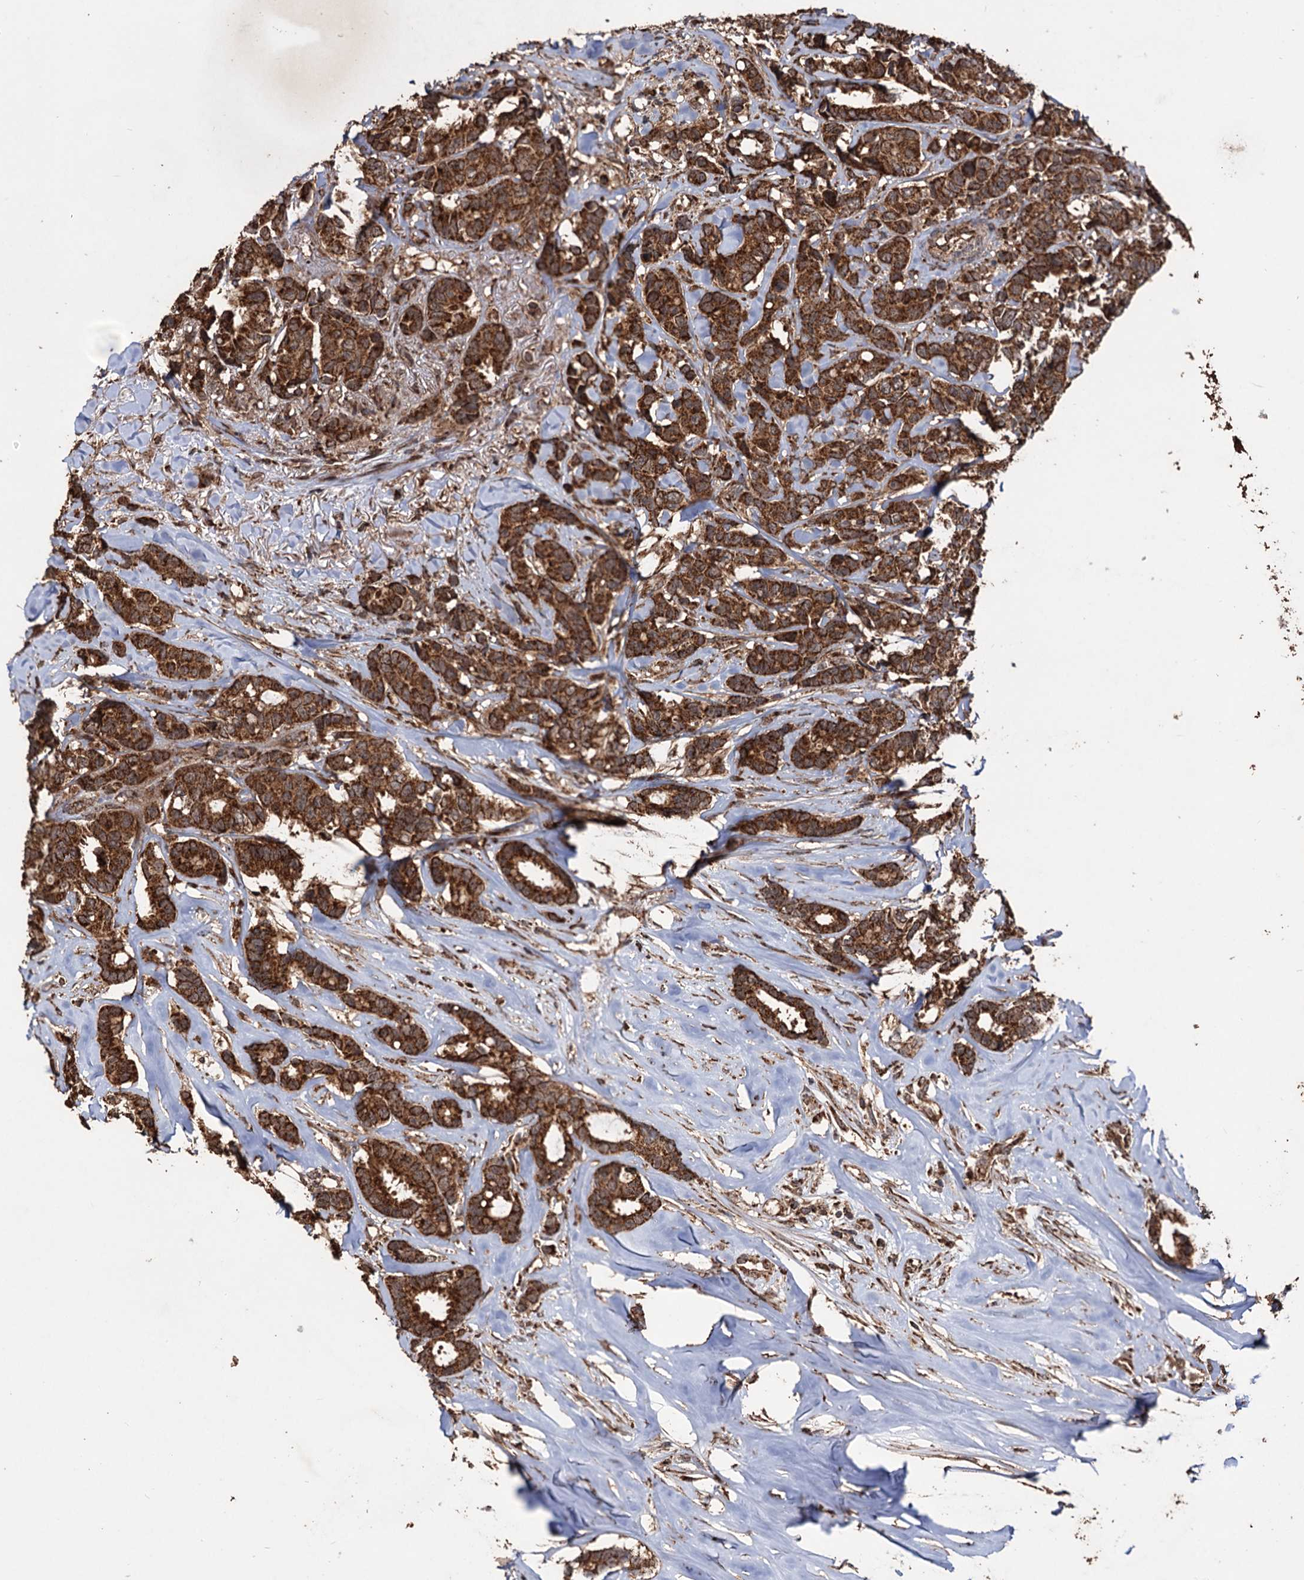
{"staining": {"intensity": "strong", "quantity": ">75%", "location": "cytoplasmic/membranous"}, "tissue": "breast cancer", "cell_type": "Tumor cells", "image_type": "cancer", "snomed": [{"axis": "morphology", "description": "Duct carcinoma"}, {"axis": "topography", "description": "Breast"}], "caption": "Approximately >75% of tumor cells in human breast invasive ductal carcinoma show strong cytoplasmic/membranous protein staining as visualized by brown immunohistochemical staining.", "gene": "IPO4", "patient": {"sex": "female", "age": 87}}